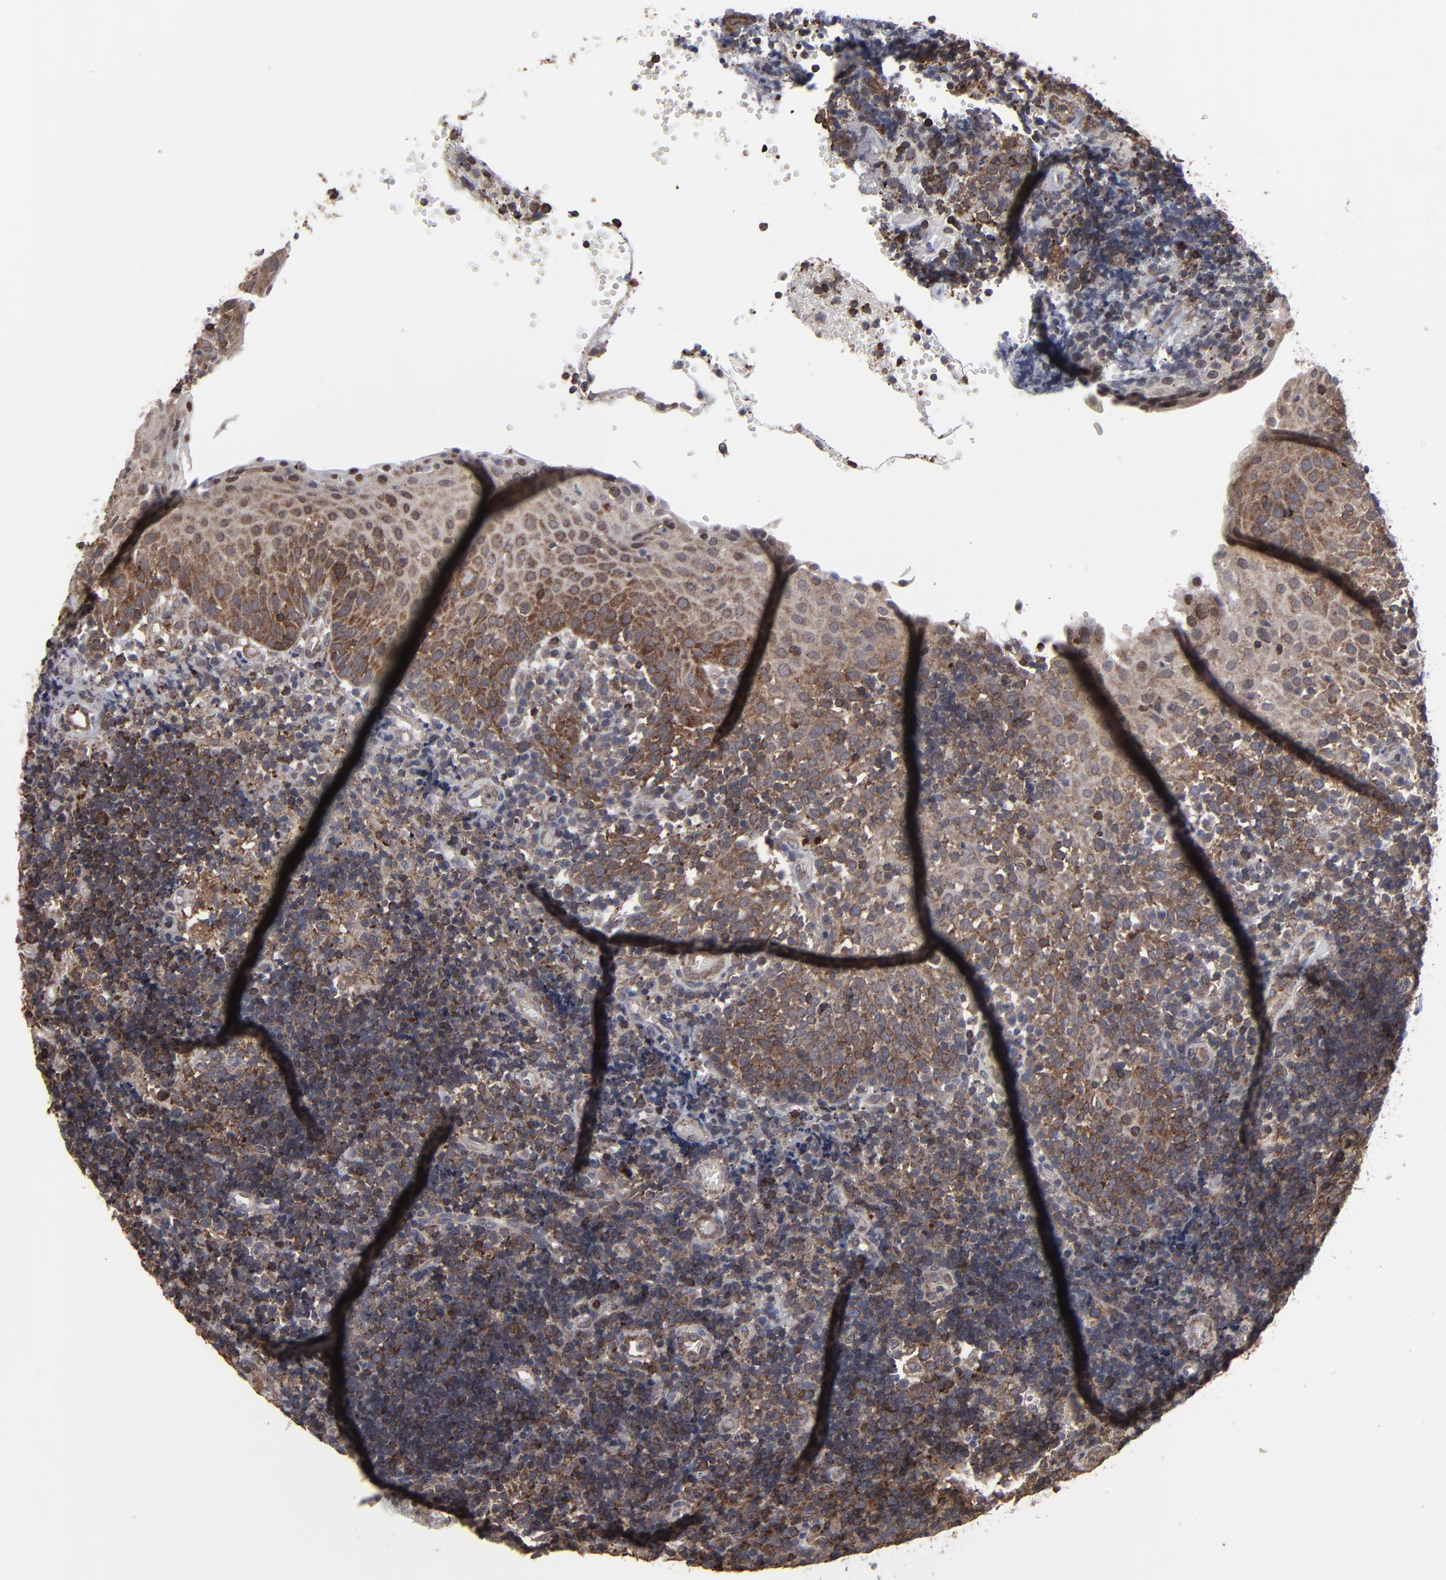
{"staining": {"intensity": "moderate", "quantity": ">75%", "location": "cytoplasmic/membranous"}, "tissue": "tonsil", "cell_type": "Germinal center cells", "image_type": "normal", "snomed": [{"axis": "morphology", "description": "Normal tissue, NOS"}, {"axis": "topography", "description": "Tonsil"}], "caption": "Protein expression analysis of benign tonsil exhibits moderate cytoplasmic/membranous positivity in approximately >75% of germinal center cells. The protein is shown in brown color, while the nuclei are stained blue.", "gene": "KIAA2026", "patient": {"sex": "female", "age": 40}}